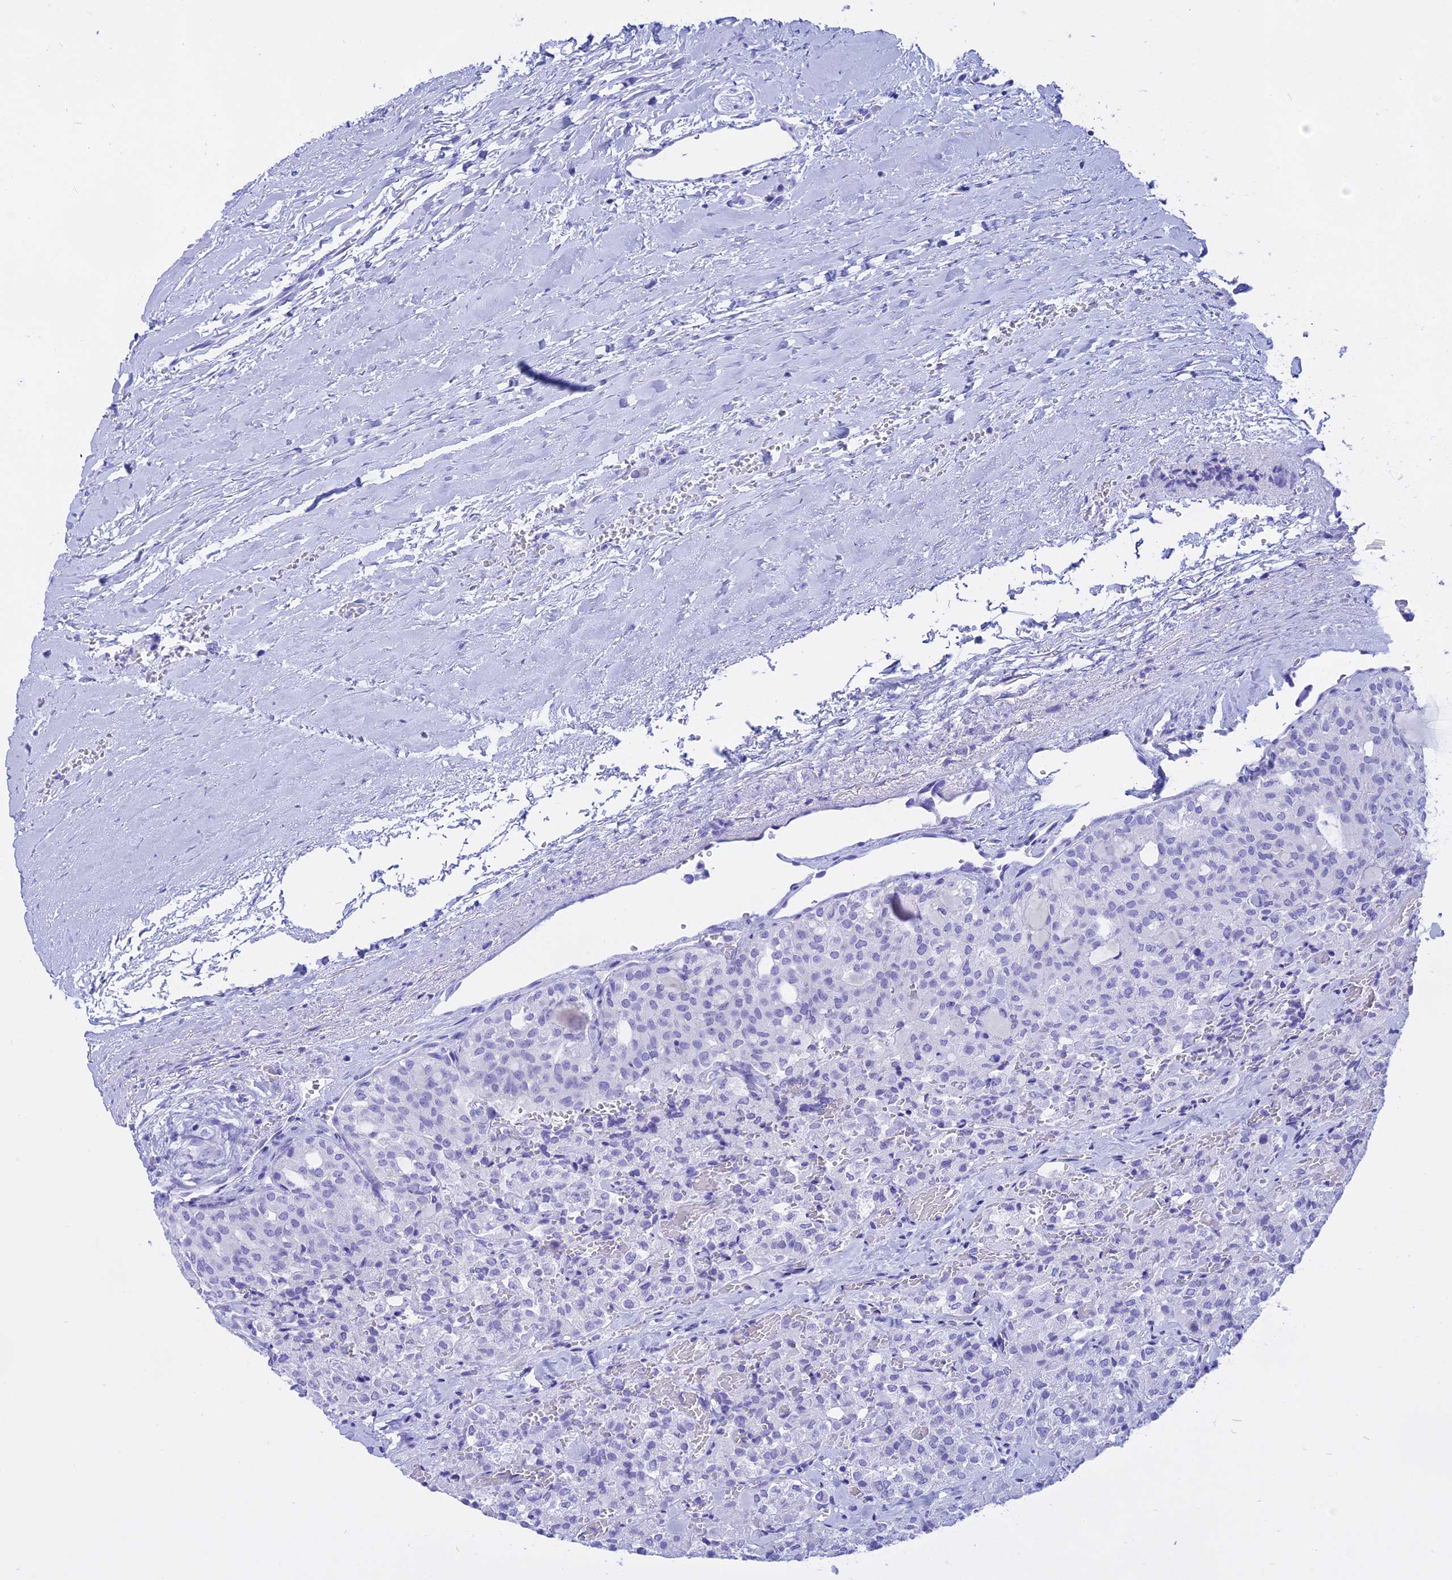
{"staining": {"intensity": "negative", "quantity": "none", "location": "none"}, "tissue": "thyroid cancer", "cell_type": "Tumor cells", "image_type": "cancer", "snomed": [{"axis": "morphology", "description": "Follicular adenoma carcinoma, NOS"}, {"axis": "topography", "description": "Thyroid gland"}], "caption": "This is an immunohistochemistry image of human thyroid cancer (follicular adenoma carcinoma). There is no positivity in tumor cells.", "gene": "ISCA1", "patient": {"sex": "male", "age": 75}}